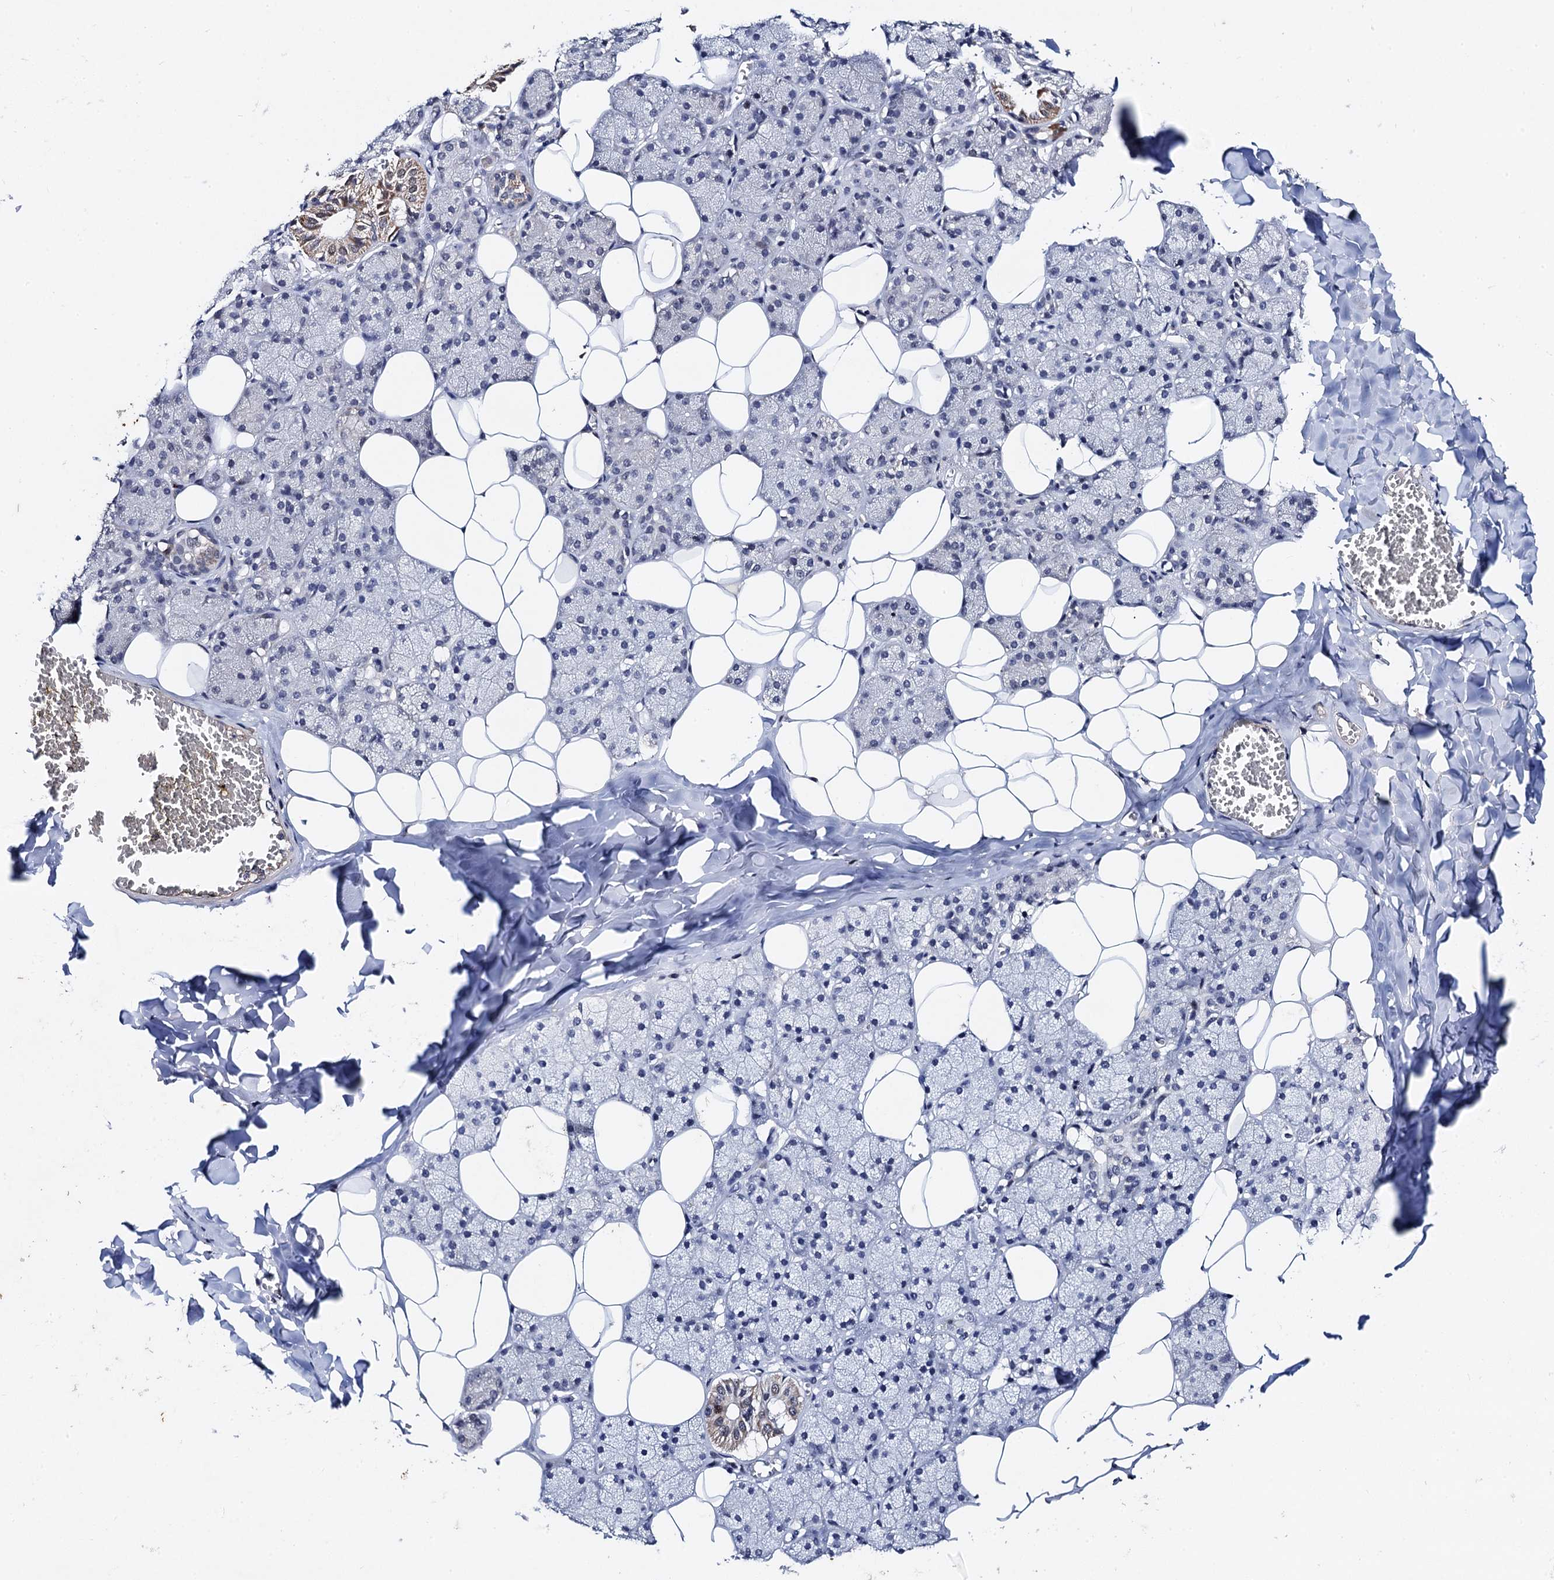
{"staining": {"intensity": "moderate", "quantity": "<25%", "location": "cytoplasmic/membranous"}, "tissue": "salivary gland", "cell_type": "Glandular cells", "image_type": "normal", "snomed": [{"axis": "morphology", "description": "Normal tissue, NOS"}, {"axis": "topography", "description": "Salivary gland"}], "caption": "DAB immunohistochemical staining of benign human salivary gland displays moderate cytoplasmic/membranous protein expression in about <25% of glandular cells.", "gene": "PPTC7", "patient": {"sex": "female", "age": 33}}